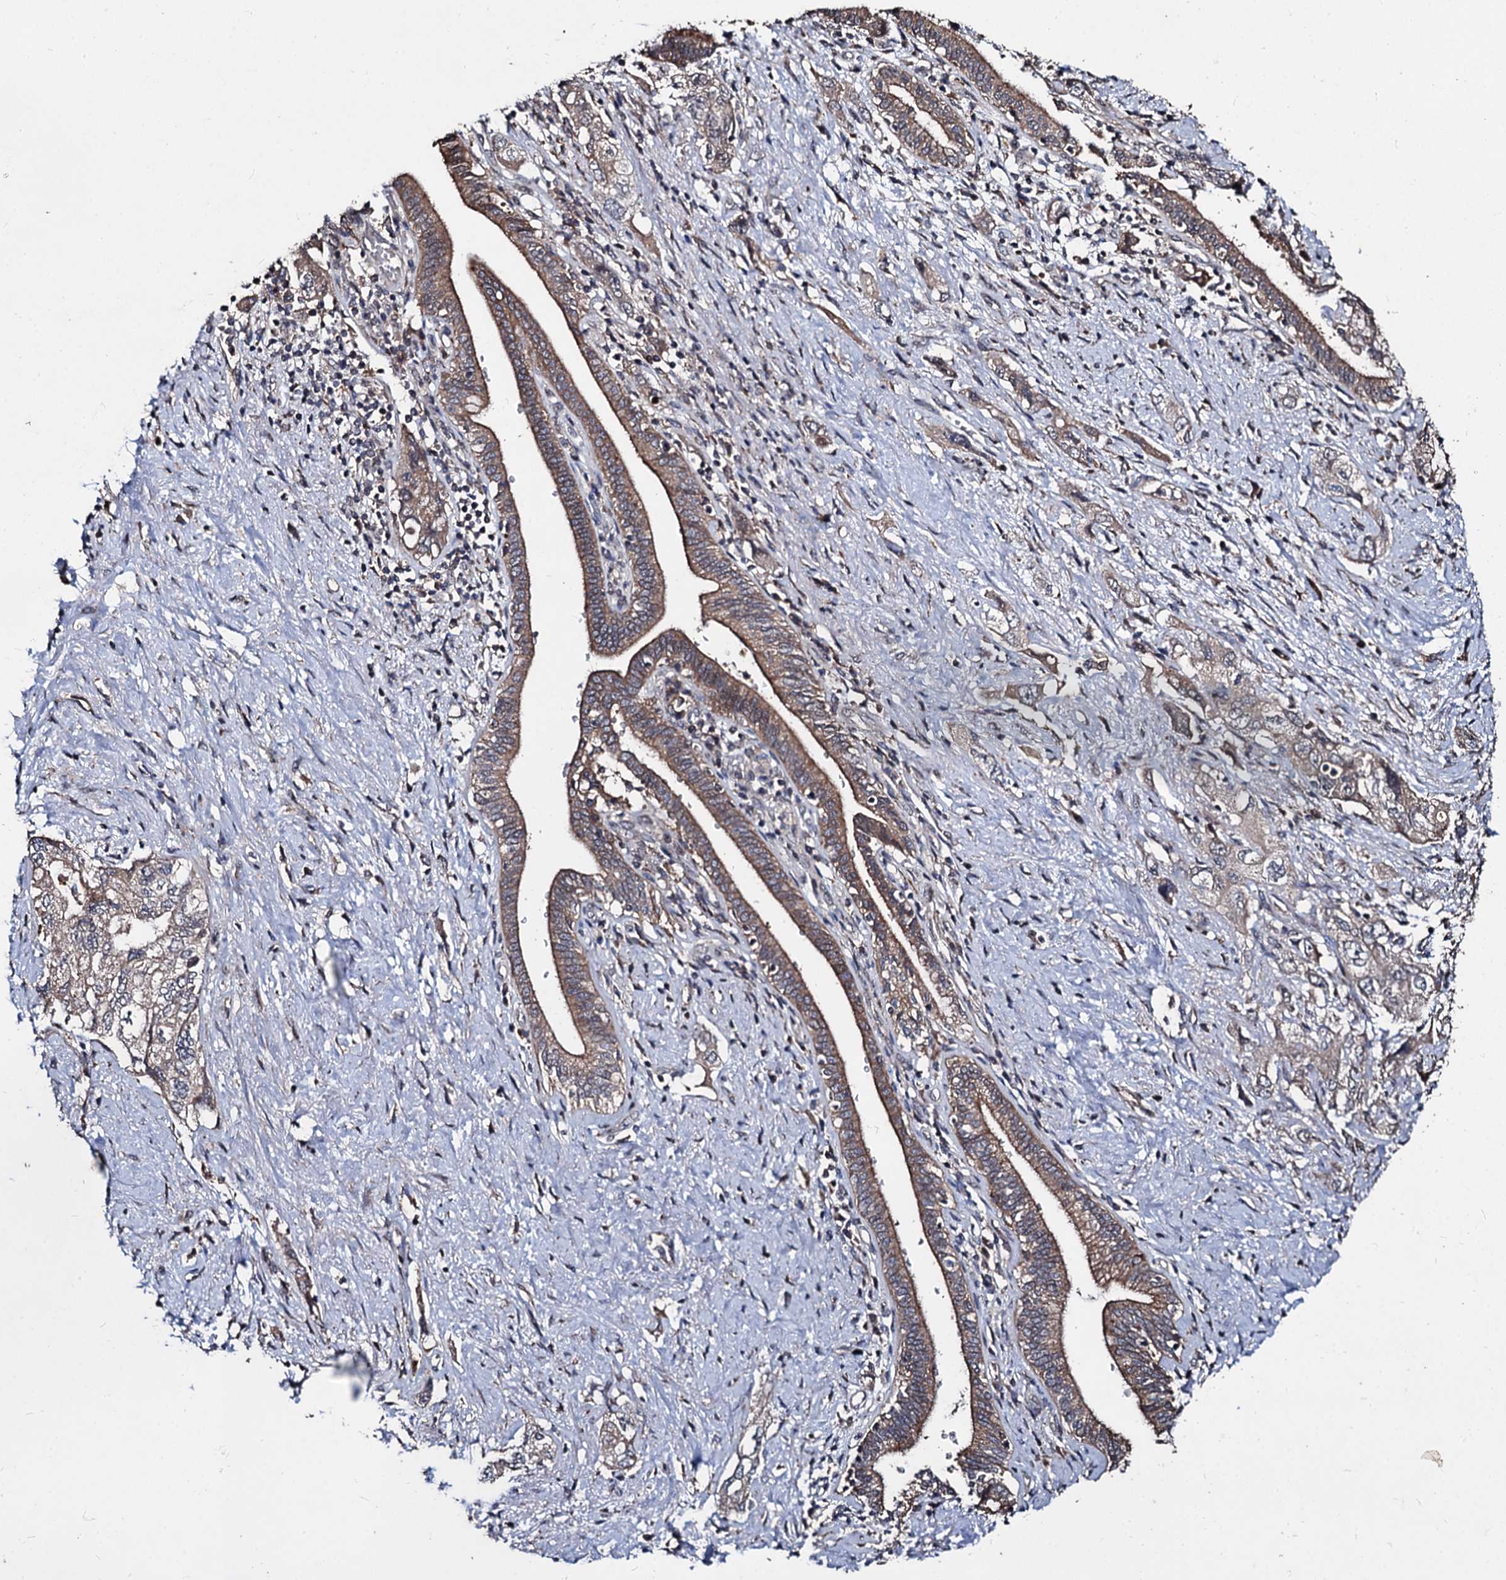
{"staining": {"intensity": "moderate", "quantity": ">75%", "location": "cytoplasmic/membranous"}, "tissue": "pancreatic cancer", "cell_type": "Tumor cells", "image_type": "cancer", "snomed": [{"axis": "morphology", "description": "Adenocarcinoma, NOS"}, {"axis": "topography", "description": "Pancreas"}], "caption": "Moderate cytoplasmic/membranous expression is seen in approximately >75% of tumor cells in adenocarcinoma (pancreatic). The staining was performed using DAB (3,3'-diaminobenzidine), with brown indicating positive protein expression. Nuclei are stained blue with hematoxylin.", "gene": "BCL2L2", "patient": {"sex": "female", "age": 73}}